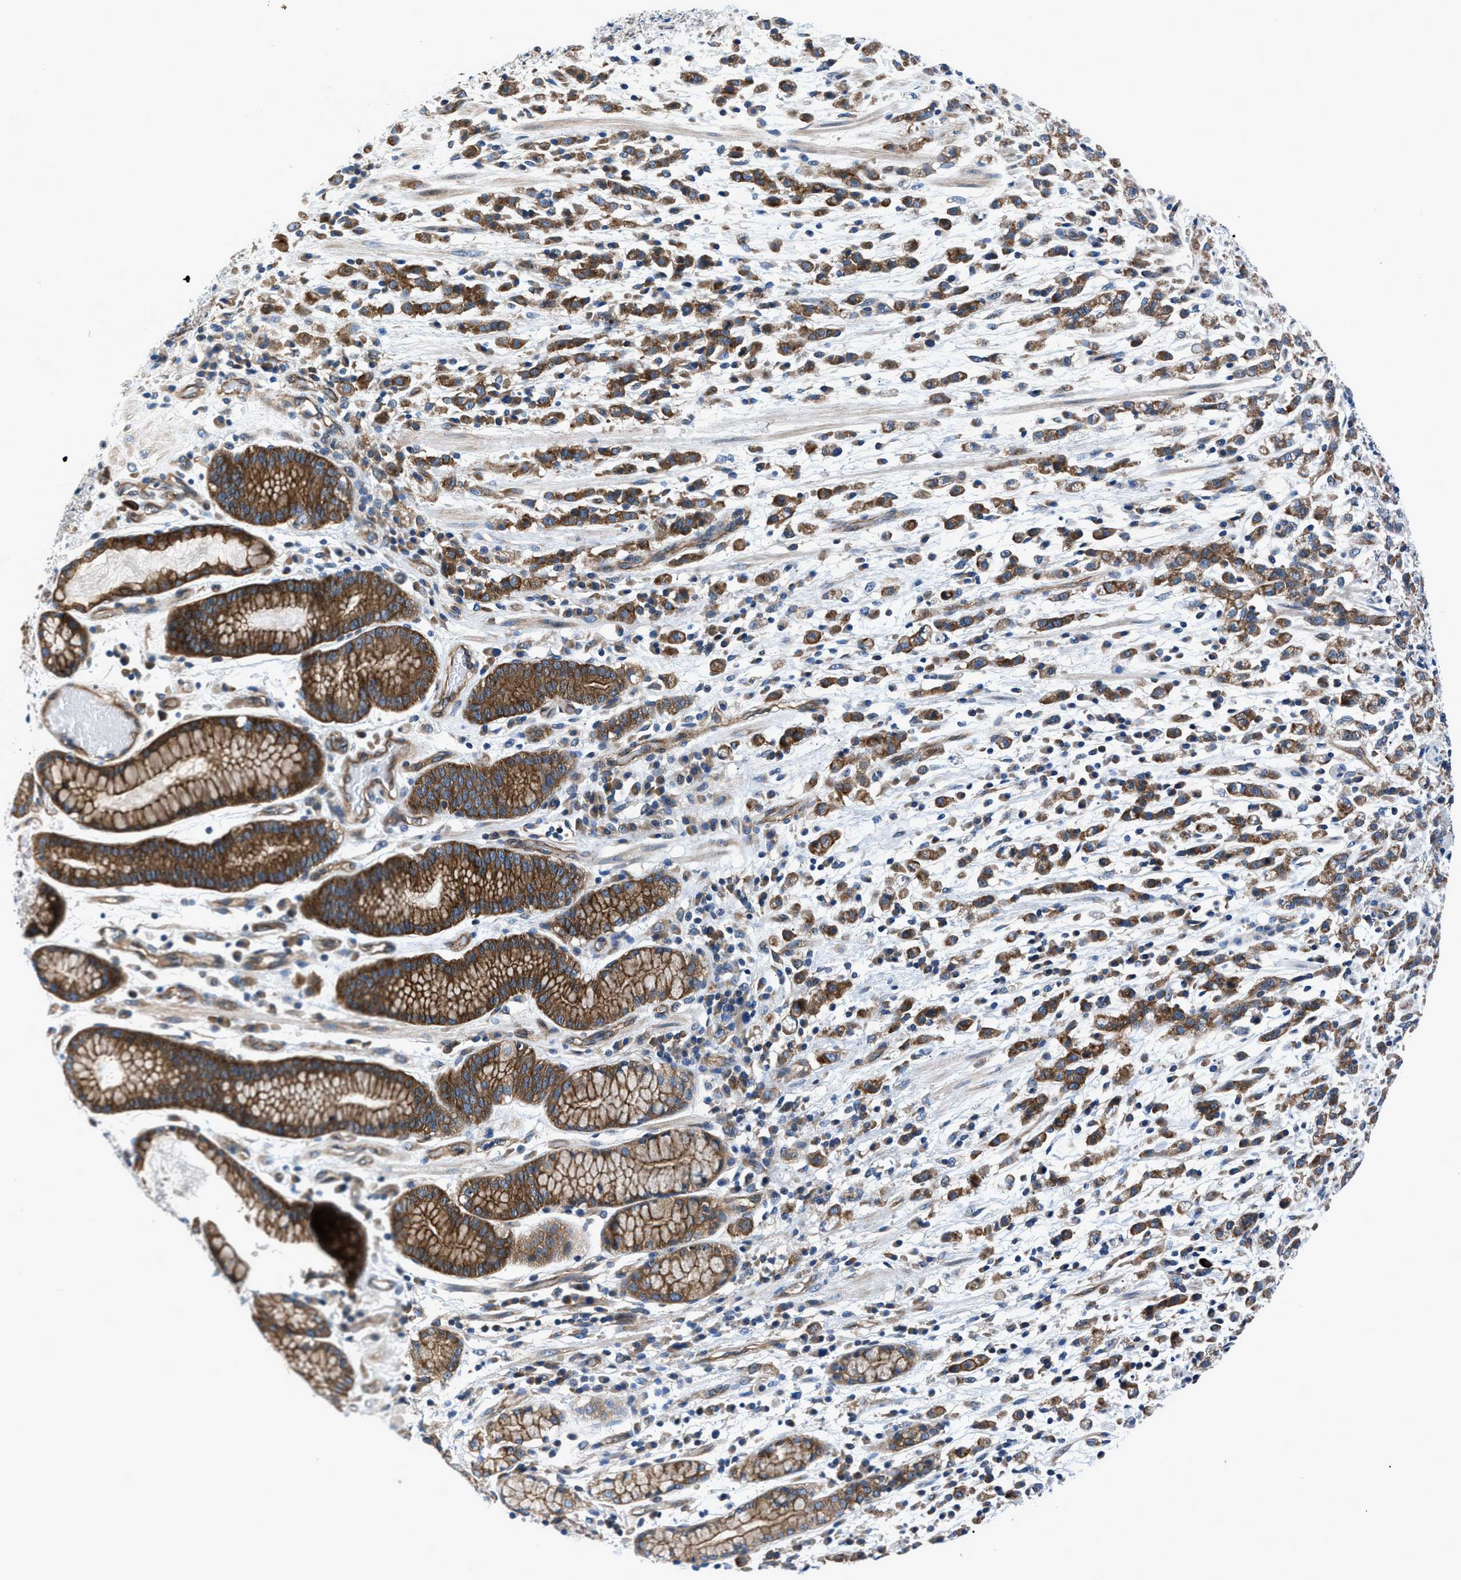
{"staining": {"intensity": "strong", "quantity": ">75%", "location": "cytoplasmic/membranous"}, "tissue": "stomach cancer", "cell_type": "Tumor cells", "image_type": "cancer", "snomed": [{"axis": "morphology", "description": "Adenocarcinoma, NOS"}, {"axis": "topography", "description": "Stomach, lower"}], "caption": "Adenocarcinoma (stomach) stained with immunohistochemistry reveals strong cytoplasmic/membranous staining in approximately >75% of tumor cells.", "gene": "TRIP4", "patient": {"sex": "male", "age": 88}}